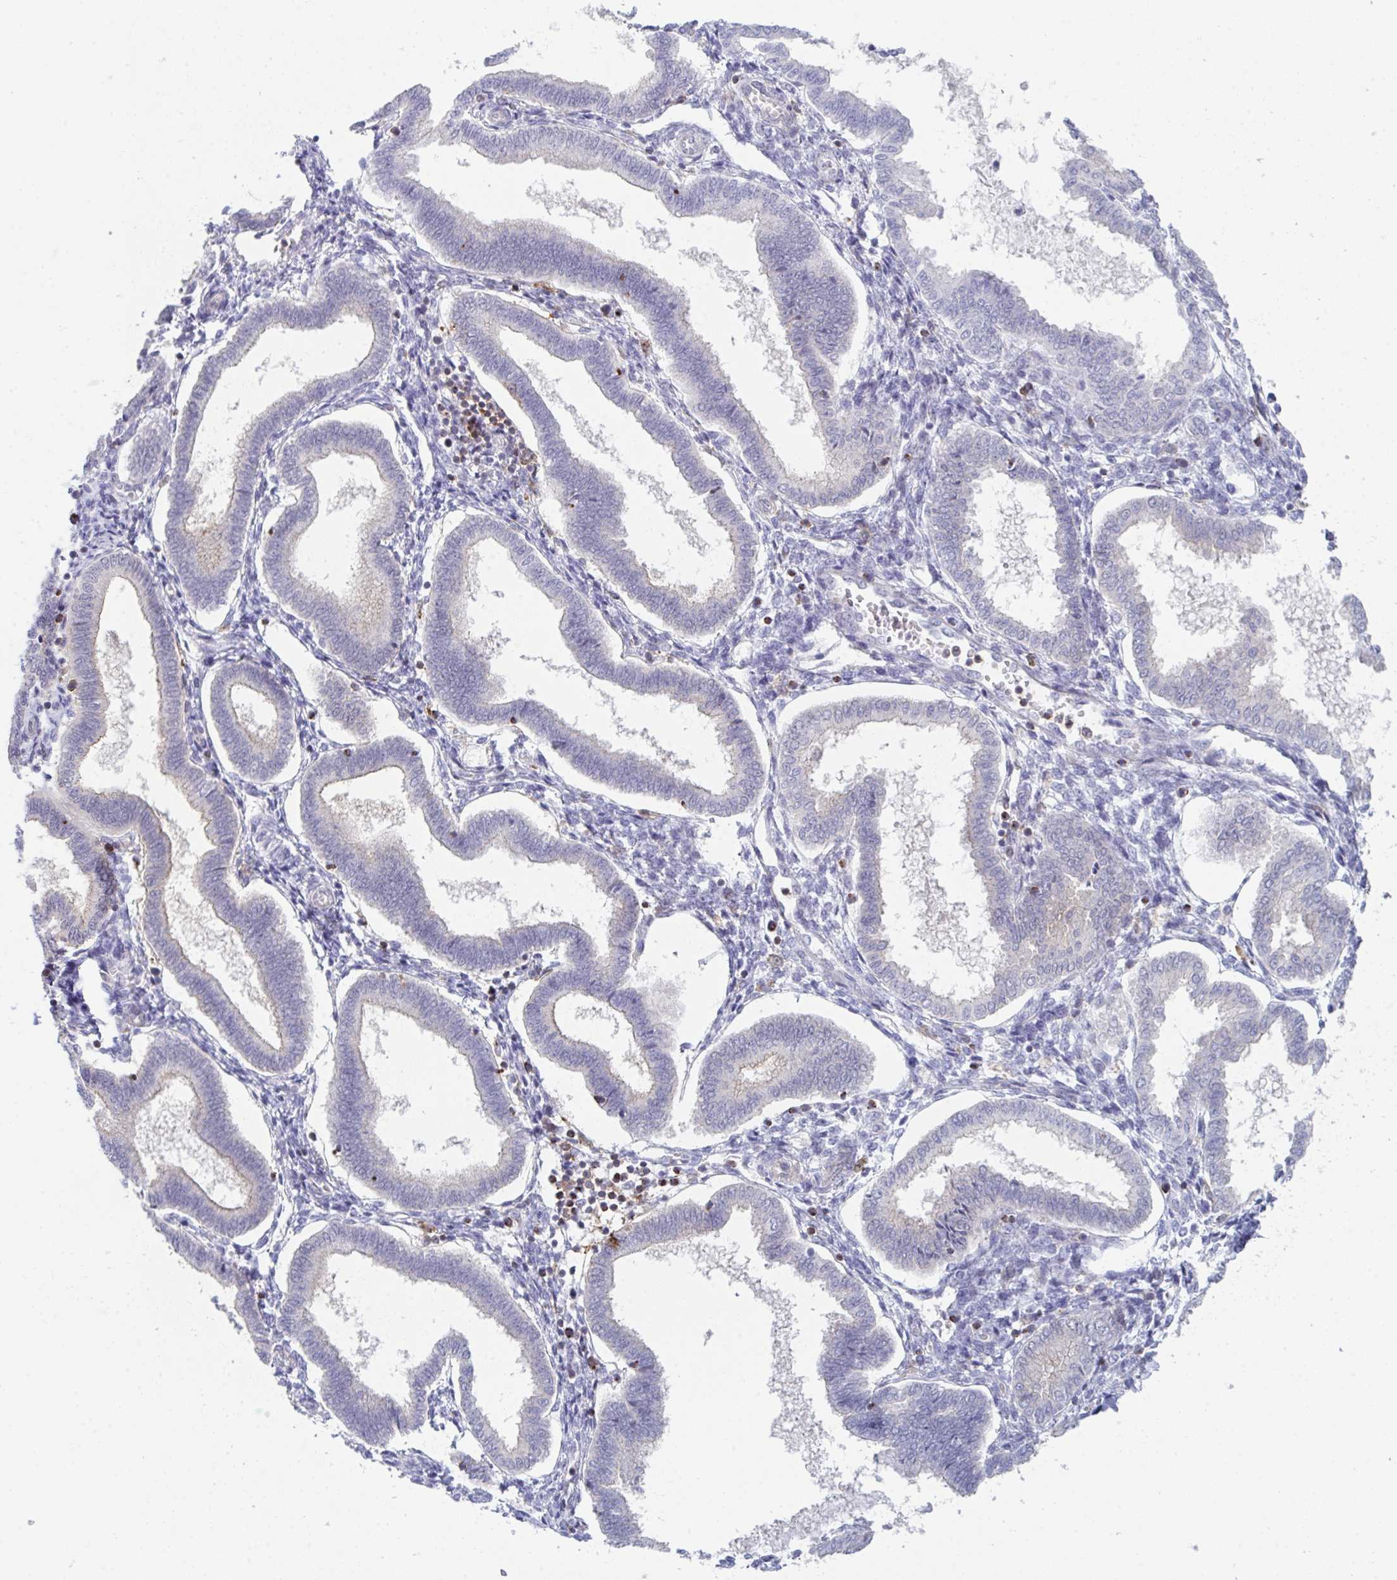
{"staining": {"intensity": "negative", "quantity": "none", "location": "none"}, "tissue": "endometrium", "cell_type": "Cells in endometrial stroma", "image_type": "normal", "snomed": [{"axis": "morphology", "description": "Normal tissue, NOS"}, {"axis": "topography", "description": "Endometrium"}], "caption": "Protein analysis of unremarkable endometrium exhibits no significant expression in cells in endometrial stroma. The staining was performed using DAB (3,3'-diaminobenzidine) to visualize the protein expression in brown, while the nuclei were stained in blue with hematoxylin (Magnification: 20x).", "gene": "DISP2", "patient": {"sex": "female", "age": 24}}